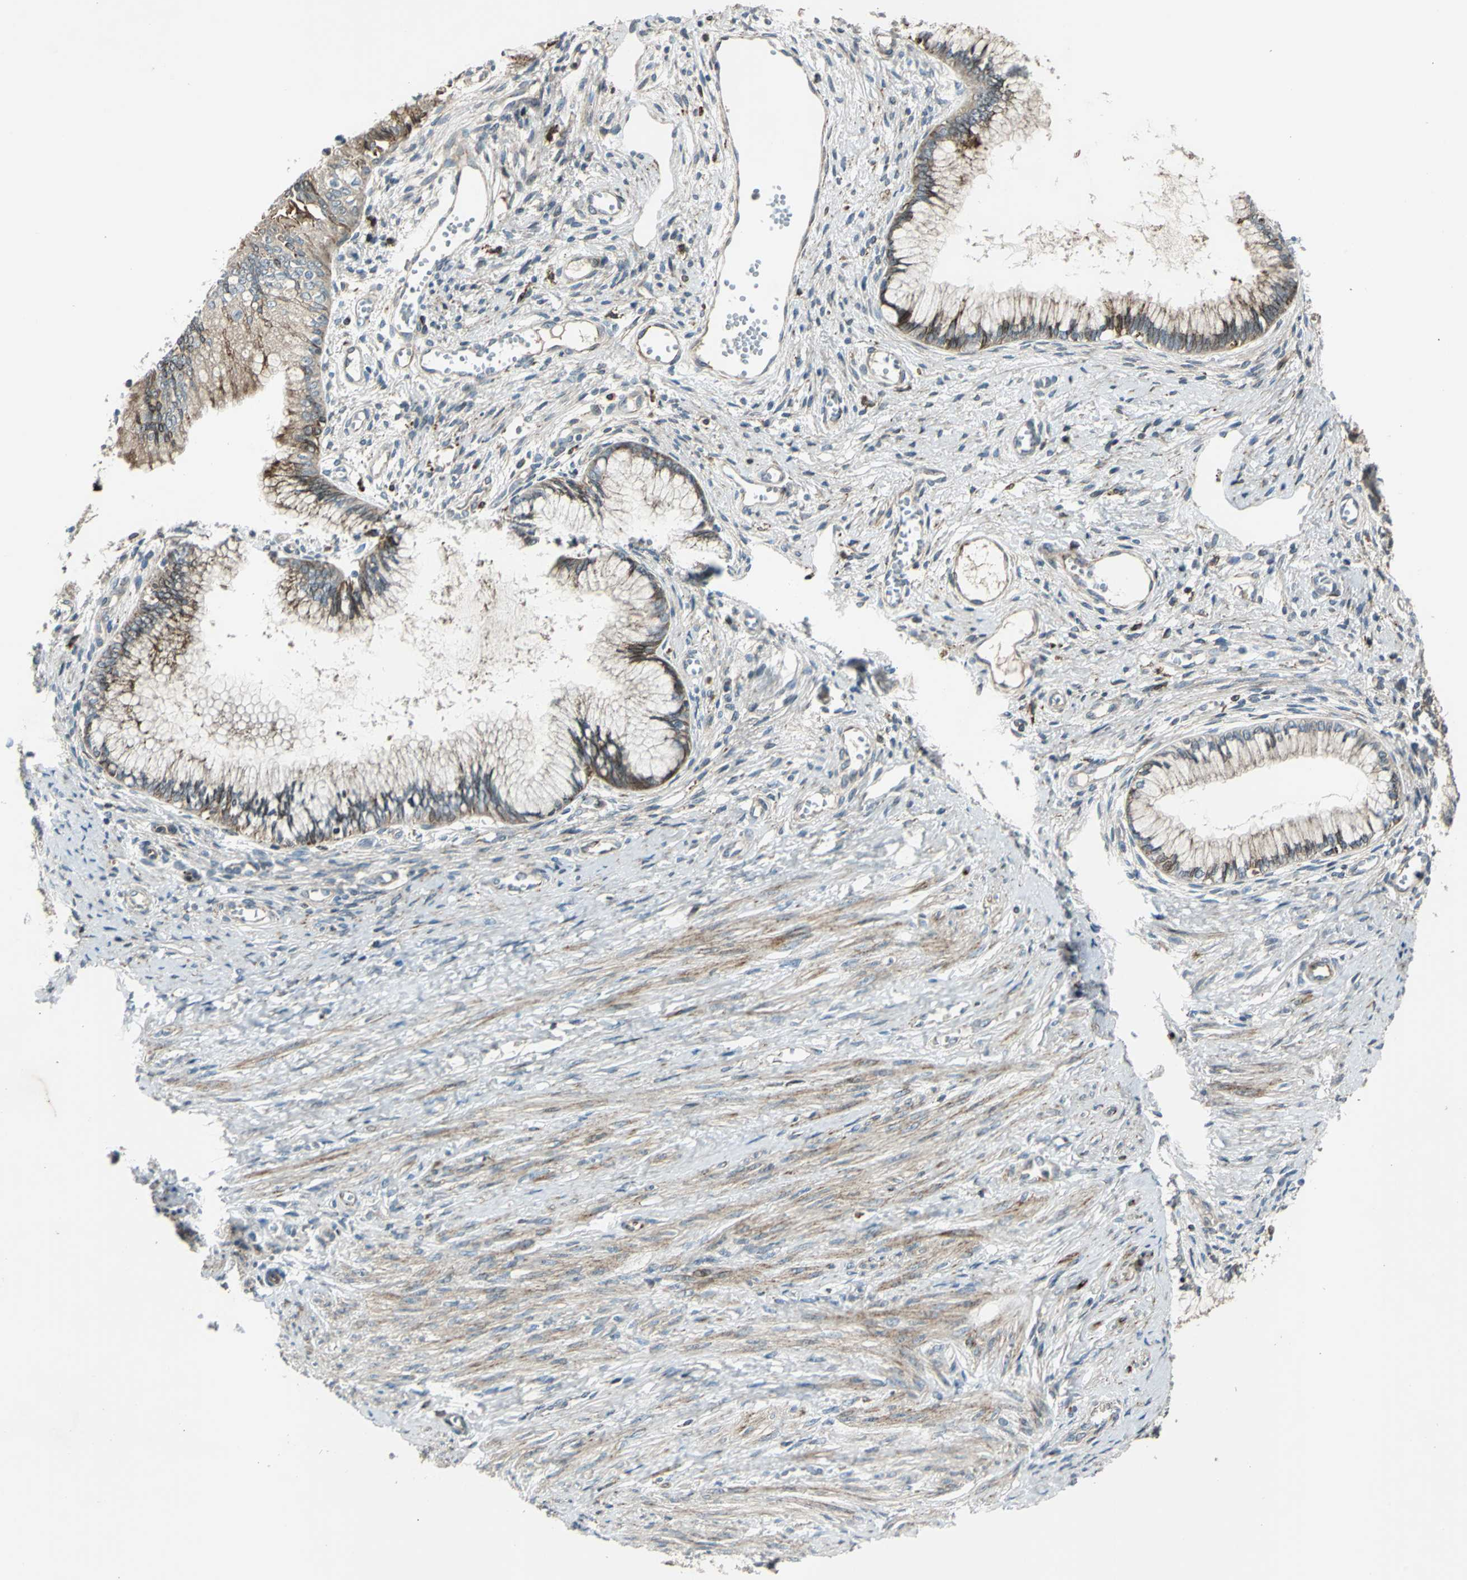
{"staining": {"intensity": "moderate", "quantity": "25%-75%", "location": "cytoplasmic/membranous"}, "tissue": "cervical cancer", "cell_type": "Tumor cells", "image_type": "cancer", "snomed": [{"axis": "morphology", "description": "Adenocarcinoma, NOS"}, {"axis": "topography", "description": "Cervix"}], "caption": "Immunohistochemical staining of cervical adenocarcinoma shows moderate cytoplasmic/membranous protein staining in approximately 25%-75% of tumor cells.", "gene": "HTATIP2", "patient": {"sex": "female", "age": 36}}